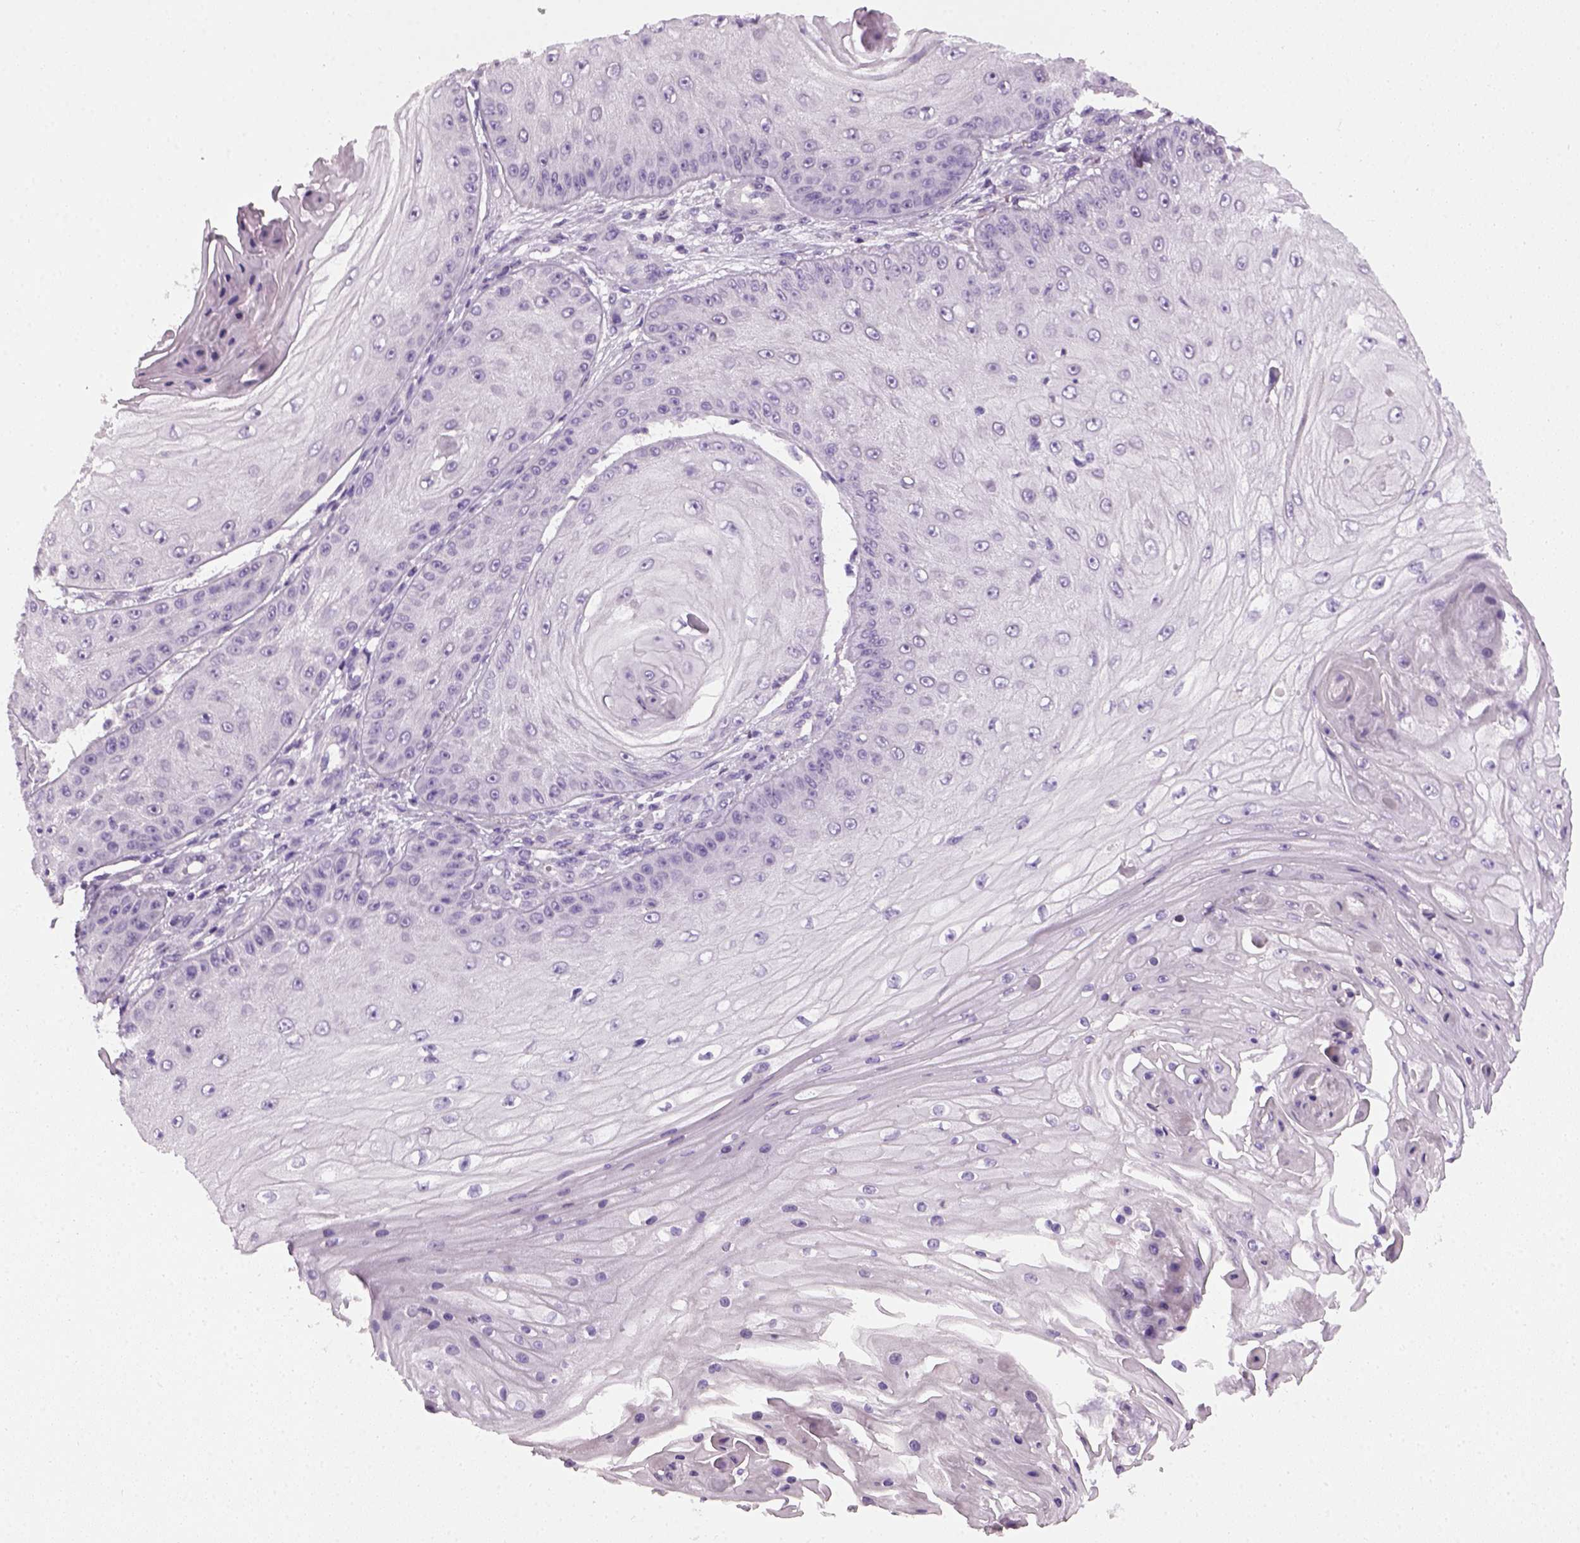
{"staining": {"intensity": "negative", "quantity": "none", "location": "none"}, "tissue": "skin cancer", "cell_type": "Tumor cells", "image_type": "cancer", "snomed": [{"axis": "morphology", "description": "Squamous cell carcinoma, NOS"}, {"axis": "topography", "description": "Skin"}], "caption": "Tumor cells are negative for protein expression in human skin squamous cell carcinoma.", "gene": "ELOVL3", "patient": {"sex": "male", "age": 70}}